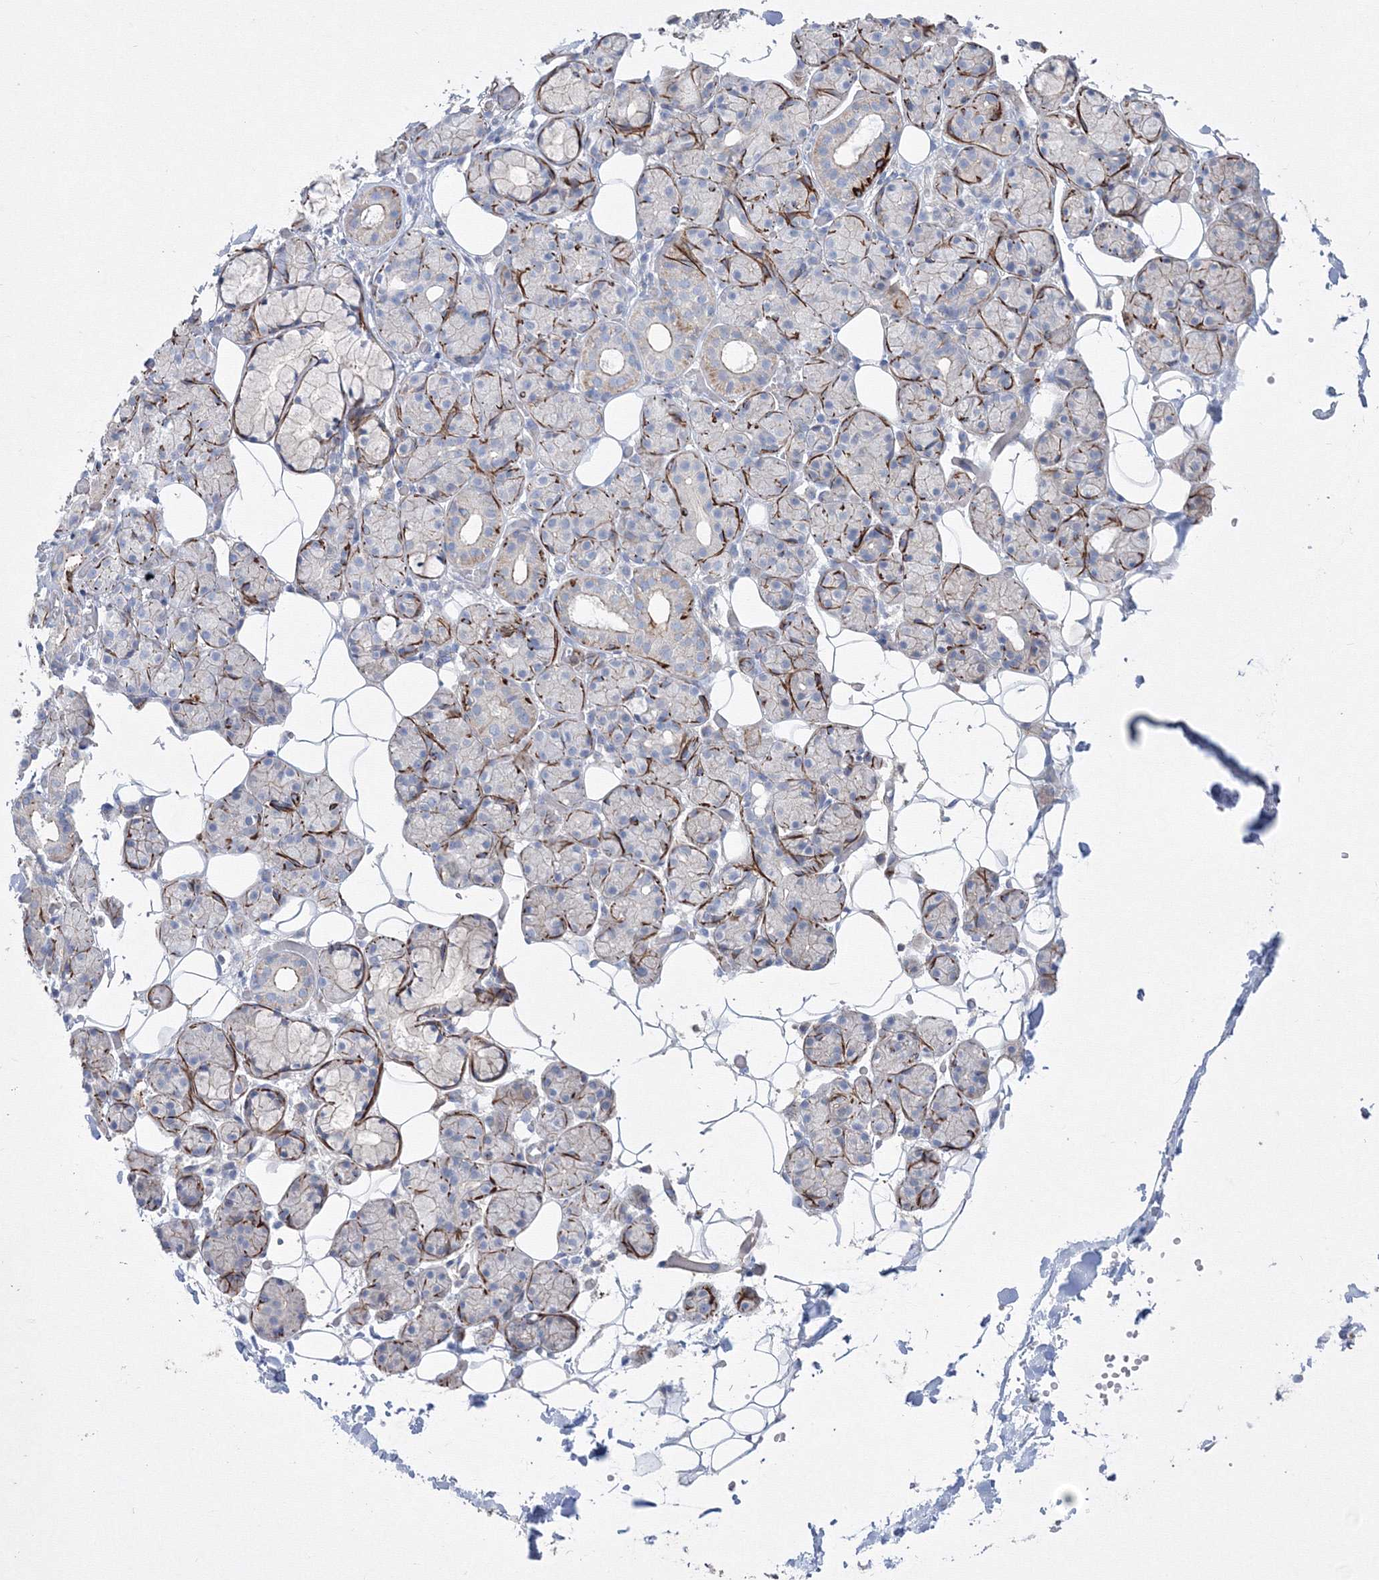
{"staining": {"intensity": "moderate", "quantity": "<25%", "location": "cytoplasmic/membranous"}, "tissue": "salivary gland", "cell_type": "Glandular cells", "image_type": "normal", "snomed": [{"axis": "morphology", "description": "Normal tissue, NOS"}, {"axis": "topography", "description": "Salivary gland"}], "caption": "DAB (3,3'-diaminobenzidine) immunohistochemical staining of normal salivary gland exhibits moderate cytoplasmic/membranous protein staining in about <25% of glandular cells. (DAB (3,3'-diaminobenzidine) IHC, brown staining for protein, blue staining for nuclei).", "gene": "GPR82", "patient": {"sex": "male", "age": 63}}